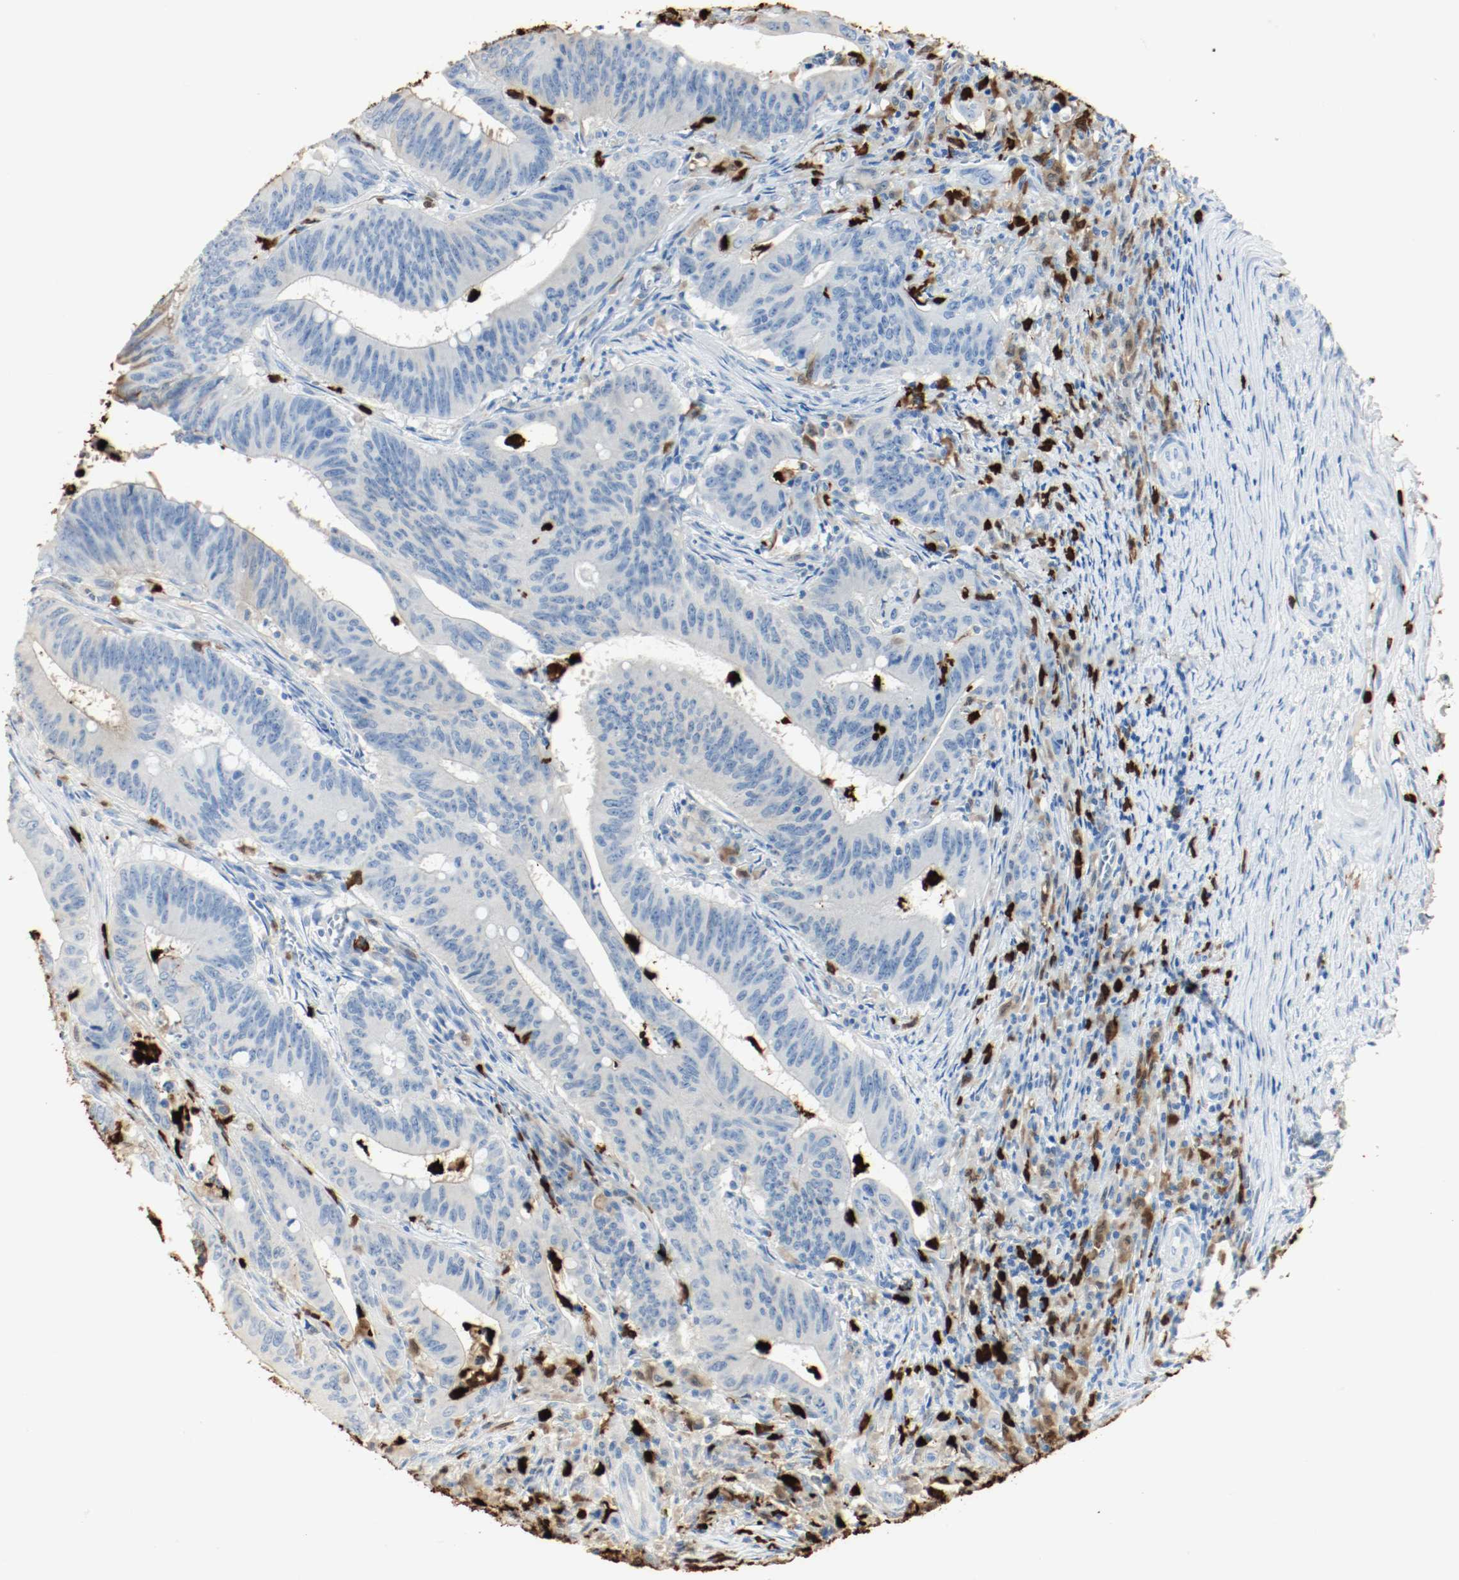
{"staining": {"intensity": "weak", "quantity": "<25%", "location": "cytoplasmic/membranous"}, "tissue": "colorectal cancer", "cell_type": "Tumor cells", "image_type": "cancer", "snomed": [{"axis": "morphology", "description": "Adenocarcinoma, NOS"}, {"axis": "topography", "description": "Colon"}], "caption": "Immunohistochemistry micrograph of adenocarcinoma (colorectal) stained for a protein (brown), which exhibits no positivity in tumor cells.", "gene": "S100A9", "patient": {"sex": "male", "age": 45}}